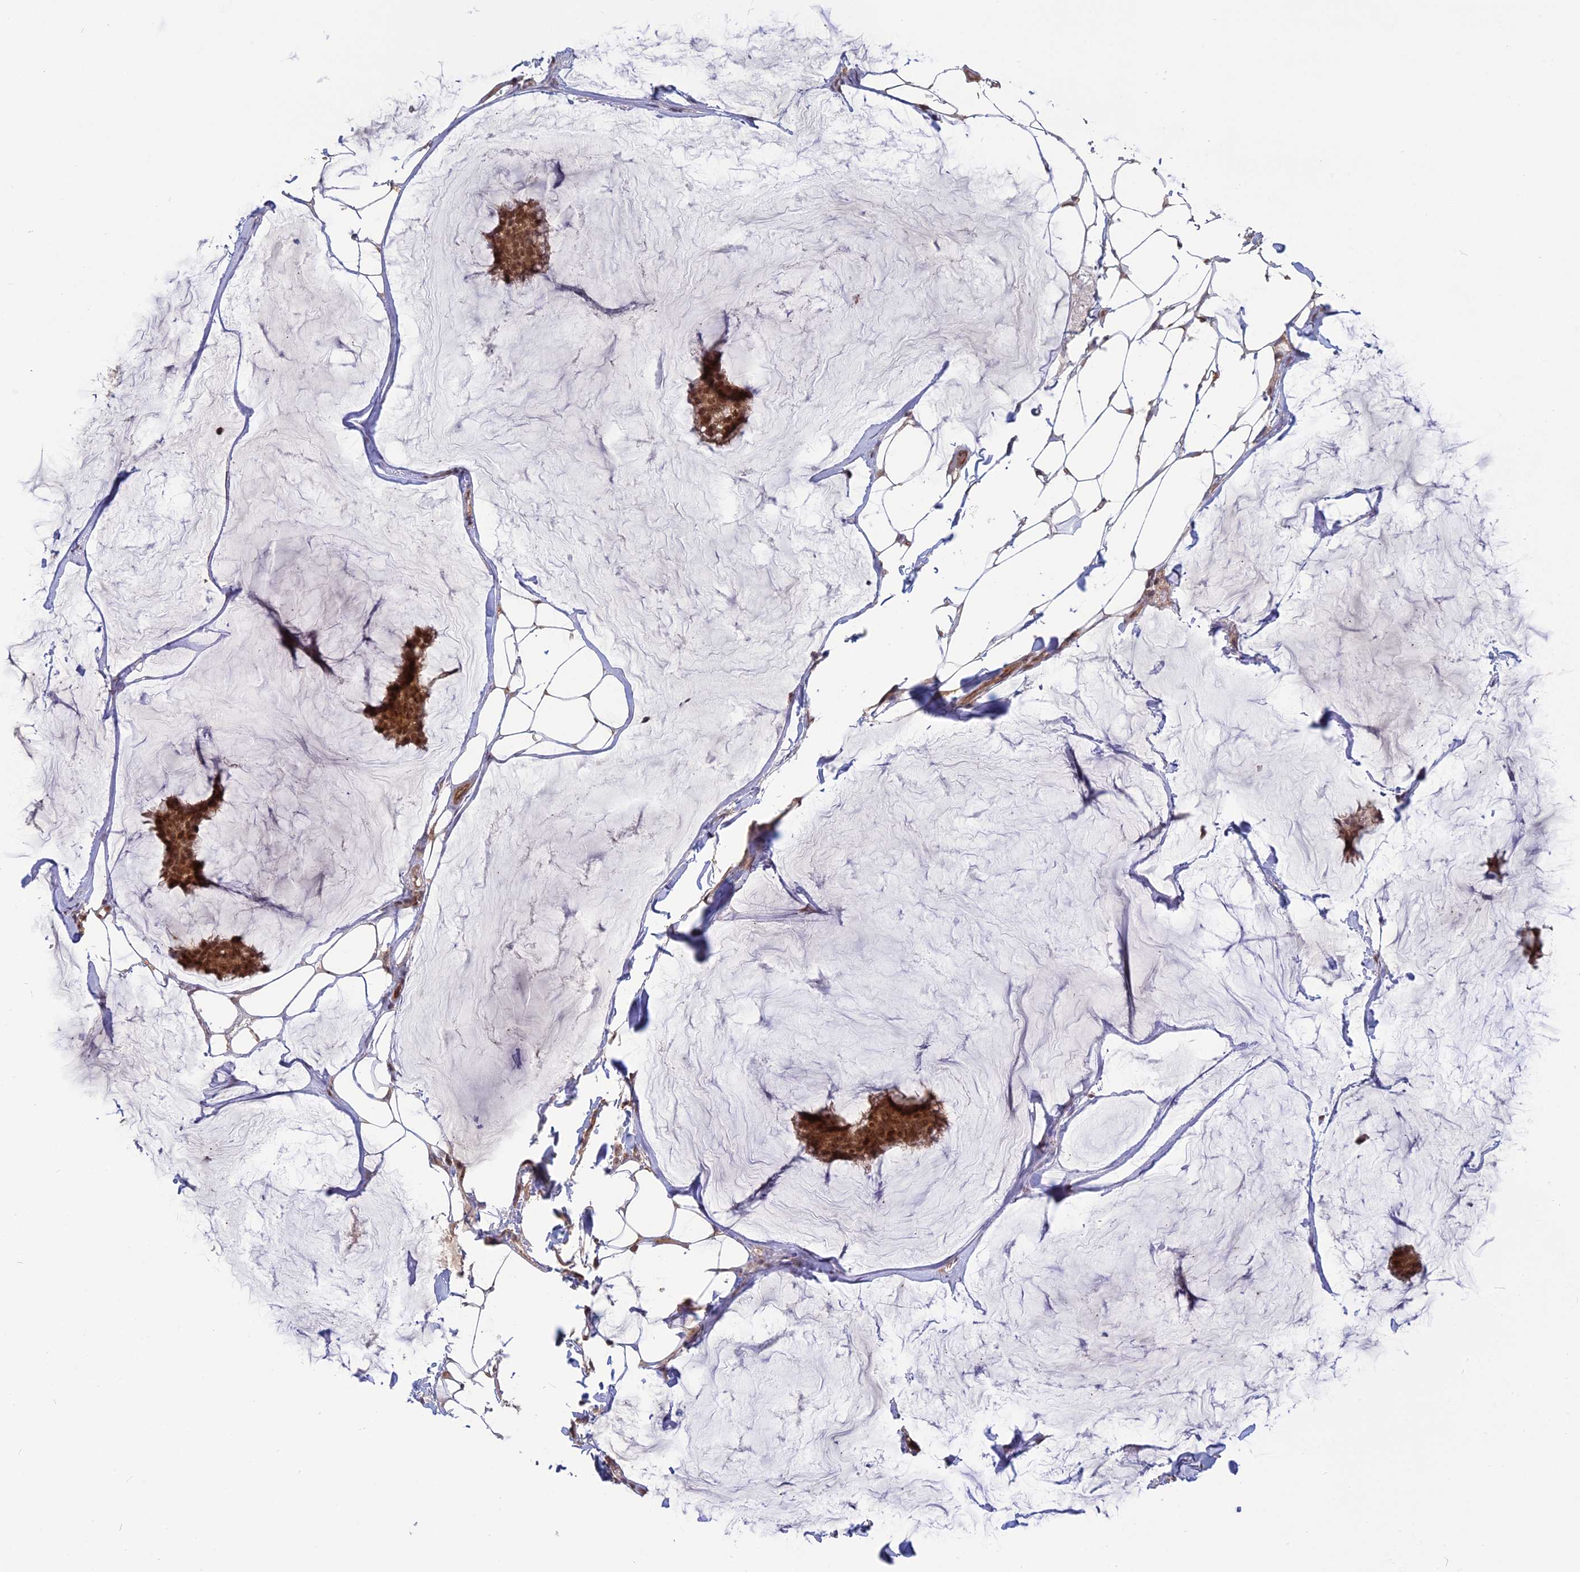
{"staining": {"intensity": "moderate", "quantity": ">75%", "location": "cytoplasmic/membranous,nuclear"}, "tissue": "breast cancer", "cell_type": "Tumor cells", "image_type": "cancer", "snomed": [{"axis": "morphology", "description": "Duct carcinoma"}, {"axis": "topography", "description": "Breast"}], "caption": "There is medium levels of moderate cytoplasmic/membranous and nuclear staining in tumor cells of breast cancer (intraductal carcinoma), as demonstrated by immunohistochemical staining (brown color).", "gene": "PKIG", "patient": {"sex": "female", "age": 93}}